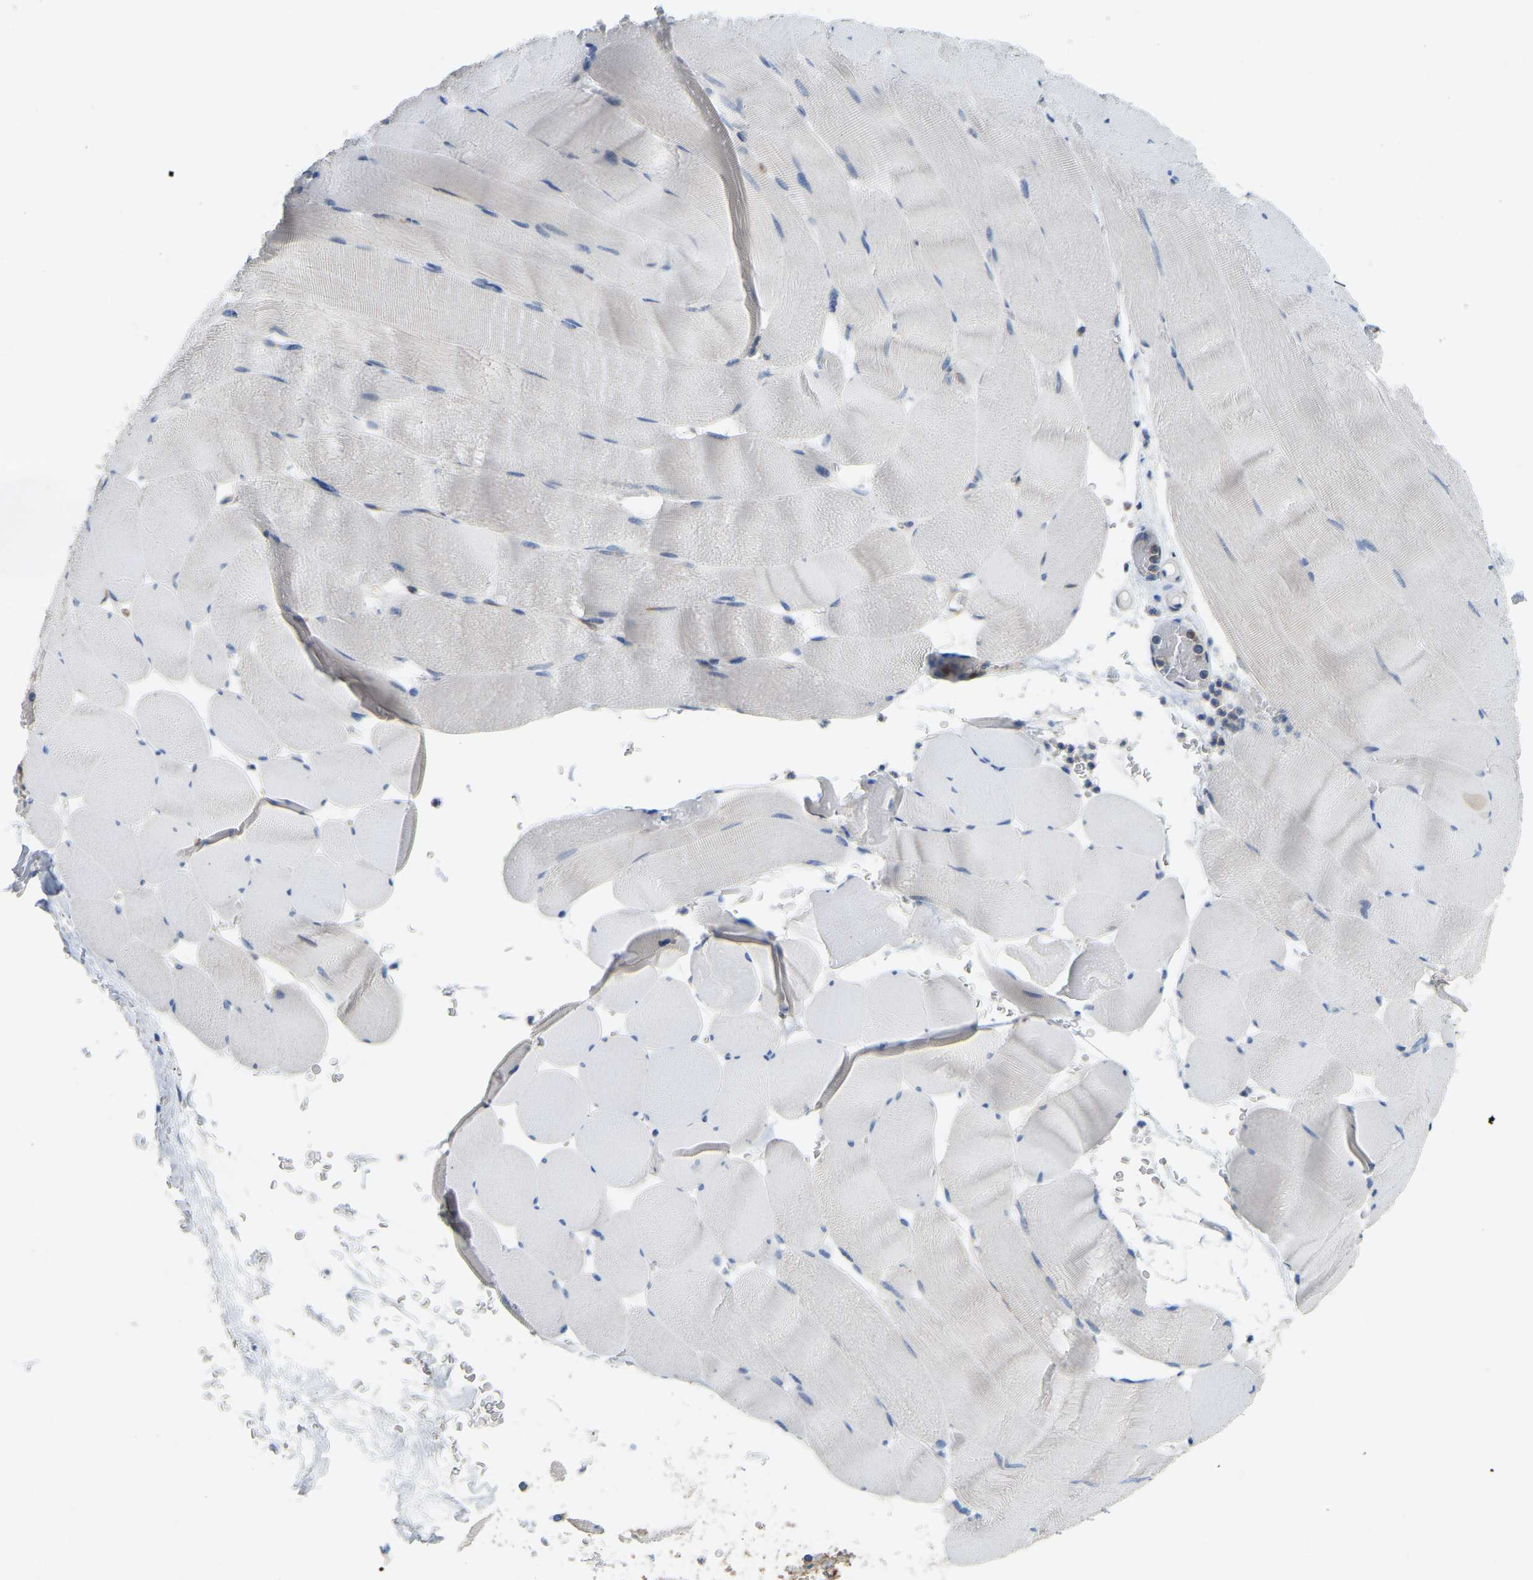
{"staining": {"intensity": "negative", "quantity": "none", "location": "none"}, "tissue": "skeletal muscle", "cell_type": "Myocytes", "image_type": "normal", "snomed": [{"axis": "morphology", "description": "Normal tissue, NOS"}, {"axis": "topography", "description": "Skeletal muscle"}], "caption": "Human skeletal muscle stained for a protein using IHC reveals no positivity in myocytes.", "gene": "SND1", "patient": {"sex": "male", "age": 62}}